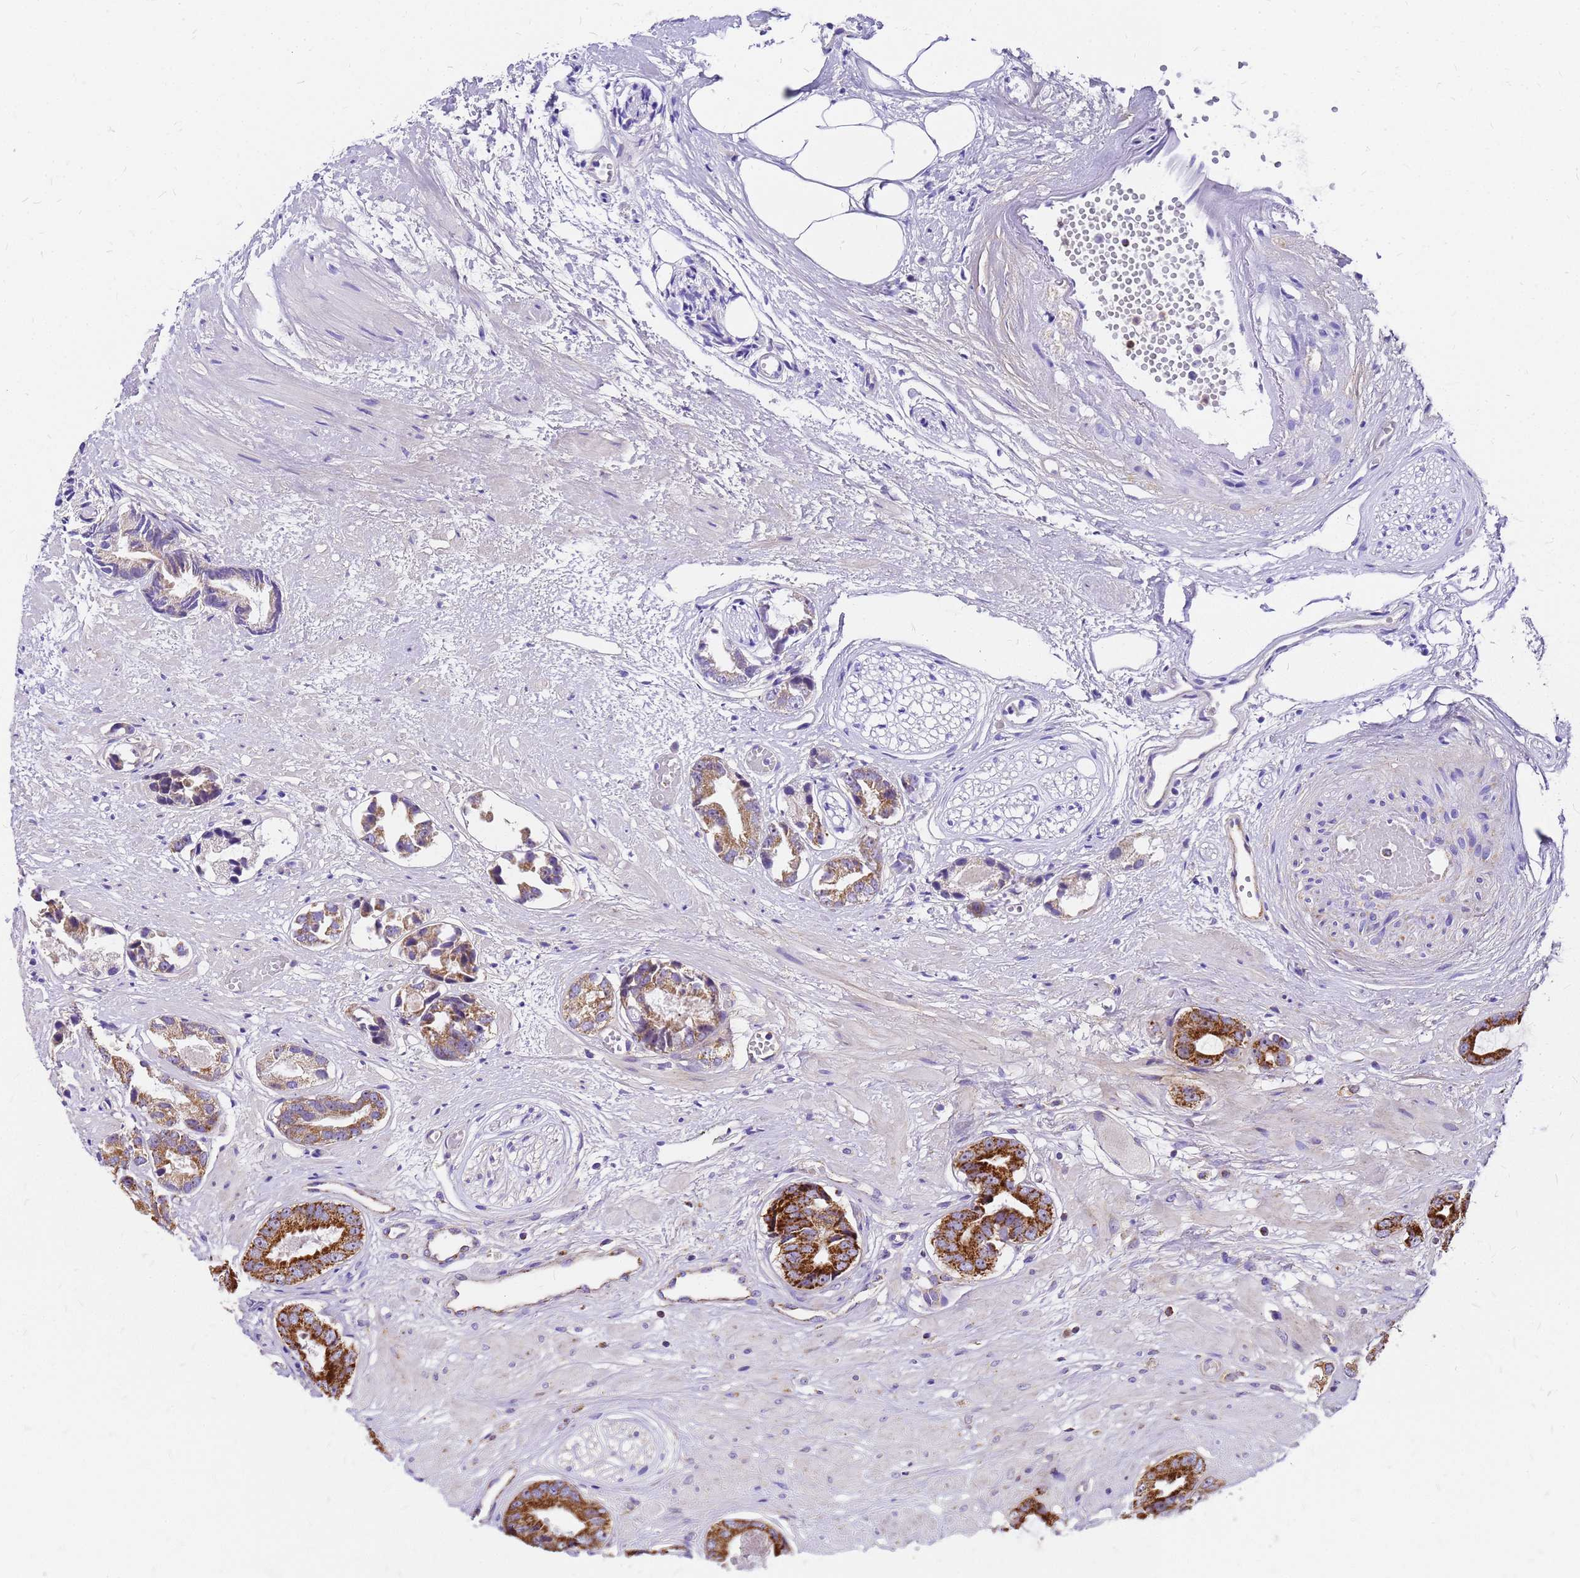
{"staining": {"intensity": "strong", "quantity": ">75%", "location": "cytoplasmic/membranous"}, "tissue": "prostate cancer", "cell_type": "Tumor cells", "image_type": "cancer", "snomed": [{"axis": "morphology", "description": "Adenocarcinoma, Low grade"}, {"axis": "topography", "description": "Prostate"}], "caption": "Immunohistochemistry staining of prostate low-grade adenocarcinoma, which displays high levels of strong cytoplasmic/membranous positivity in approximately >75% of tumor cells indicating strong cytoplasmic/membranous protein staining. The staining was performed using DAB (3,3'-diaminobenzidine) (brown) for protein detection and nuclei were counterstained in hematoxylin (blue).", "gene": "MRPS26", "patient": {"sex": "male", "age": 64}}